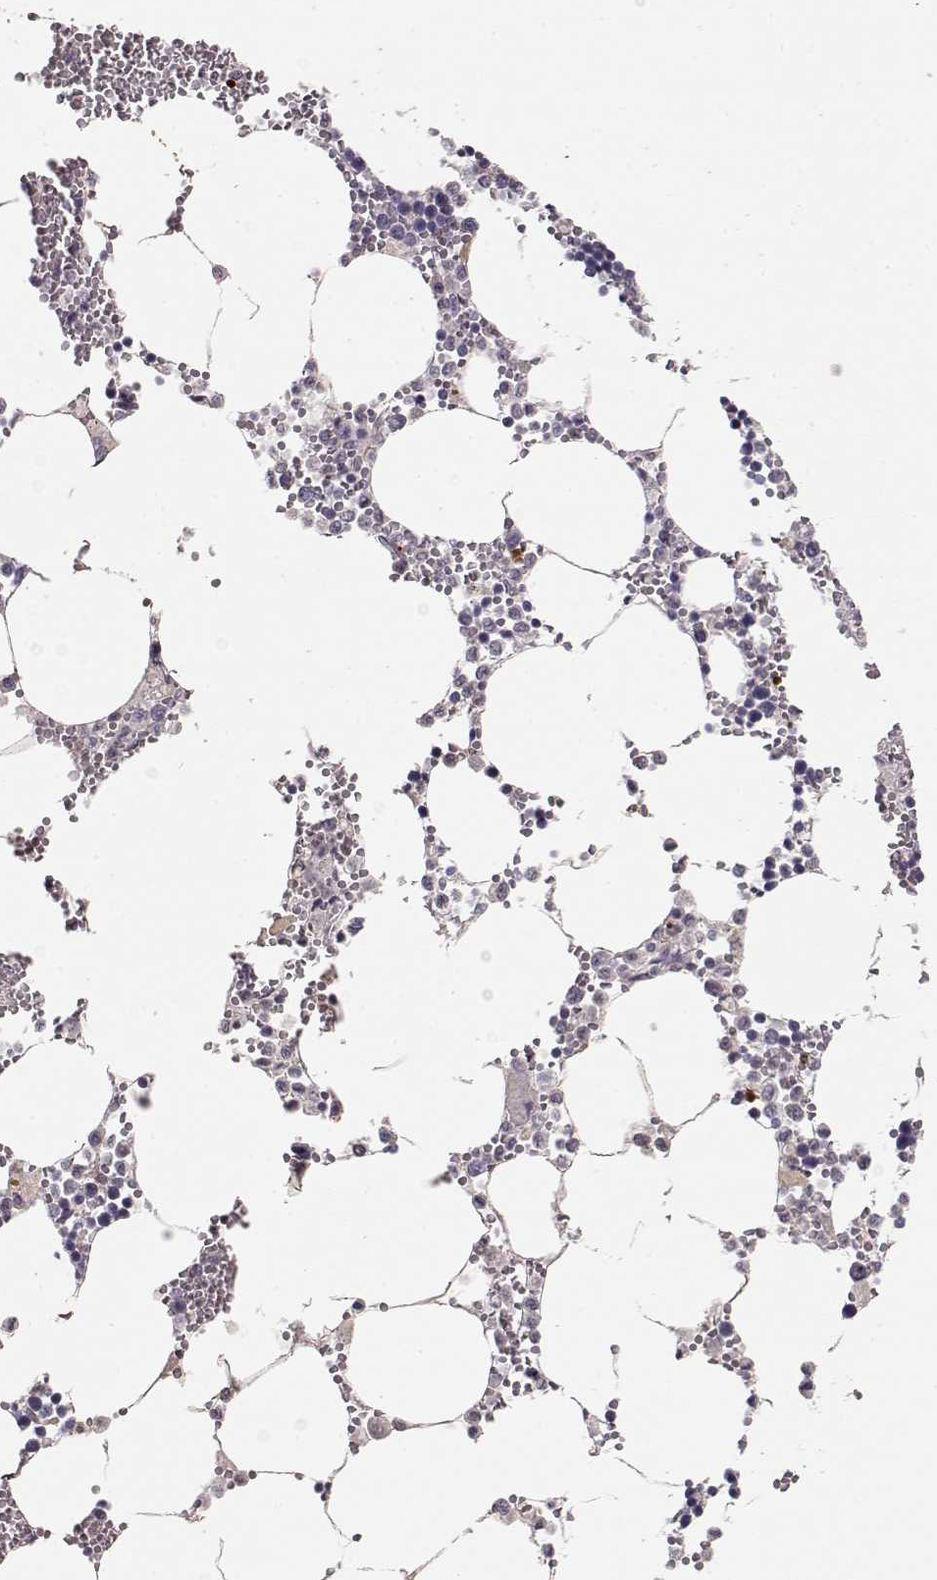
{"staining": {"intensity": "strong", "quantity": "<25%", "location": "cytoplasmic/membranous,nuclear"}, "tissue": "bone marrow", "cell_type": "Hematopoietic cells", "image_type": "normal", "snomed": [{"axis": "morphology", "description": "Normal tissue, NOS"}, {"axis": "topography", "description": "Bone marrow"}], "caption": "Hematopoietic cells show strong cytoplasmic/membranous,nuclear positivity in approximately <25% of cells in unremarkable bone marrow. Using DAB (3,3'-diaminobenzidine) (brown) and hematoxylin (blue) stains, captured at high magnification using brightfield microscopy.", "gene": "S100B", "patient": {"sex": "male", "age": 54}}